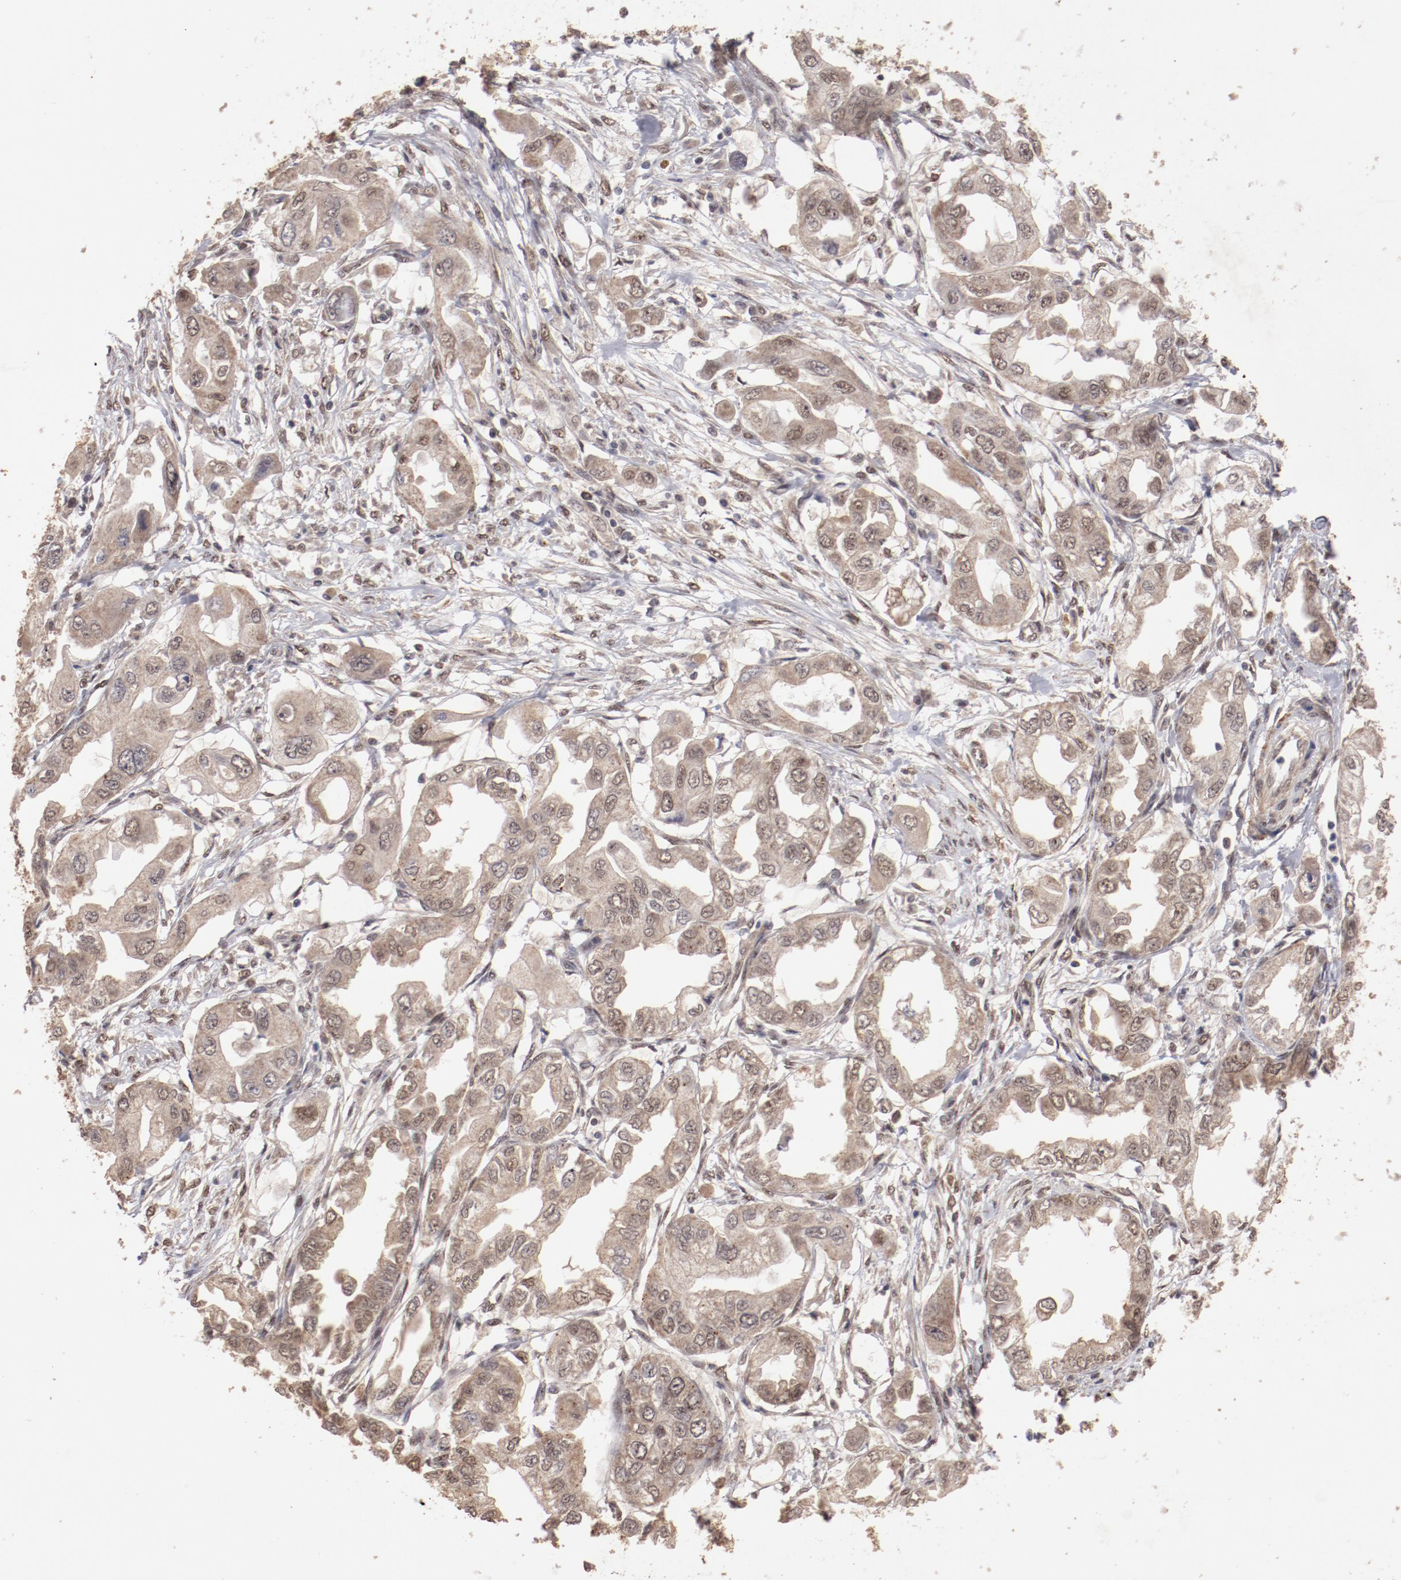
{"staining": {"intensity": "weak", "quantity": ">75%", "location": "cytoplasmic/membranous,nuclear"}, "tissue": "endometrial cancer", "cell_type": "Tumor cells", "image_type": "cancer", "snomed": [{"axis": "morphology", "description": "Adenocarcinoma, NOS"}, {"axis": "topography", "description": "Endometrium"}], "caption": "Protein expression analysis of endometrial adenocarcinoma displays weak cytoplasmic/membranous and nuclear expression in about >75% of tumor cells. (Brightfield microscopy of DAB IHC at high magnification).", "gene": "CLOCK", "patient": {"sex": "female", "age": 67}}